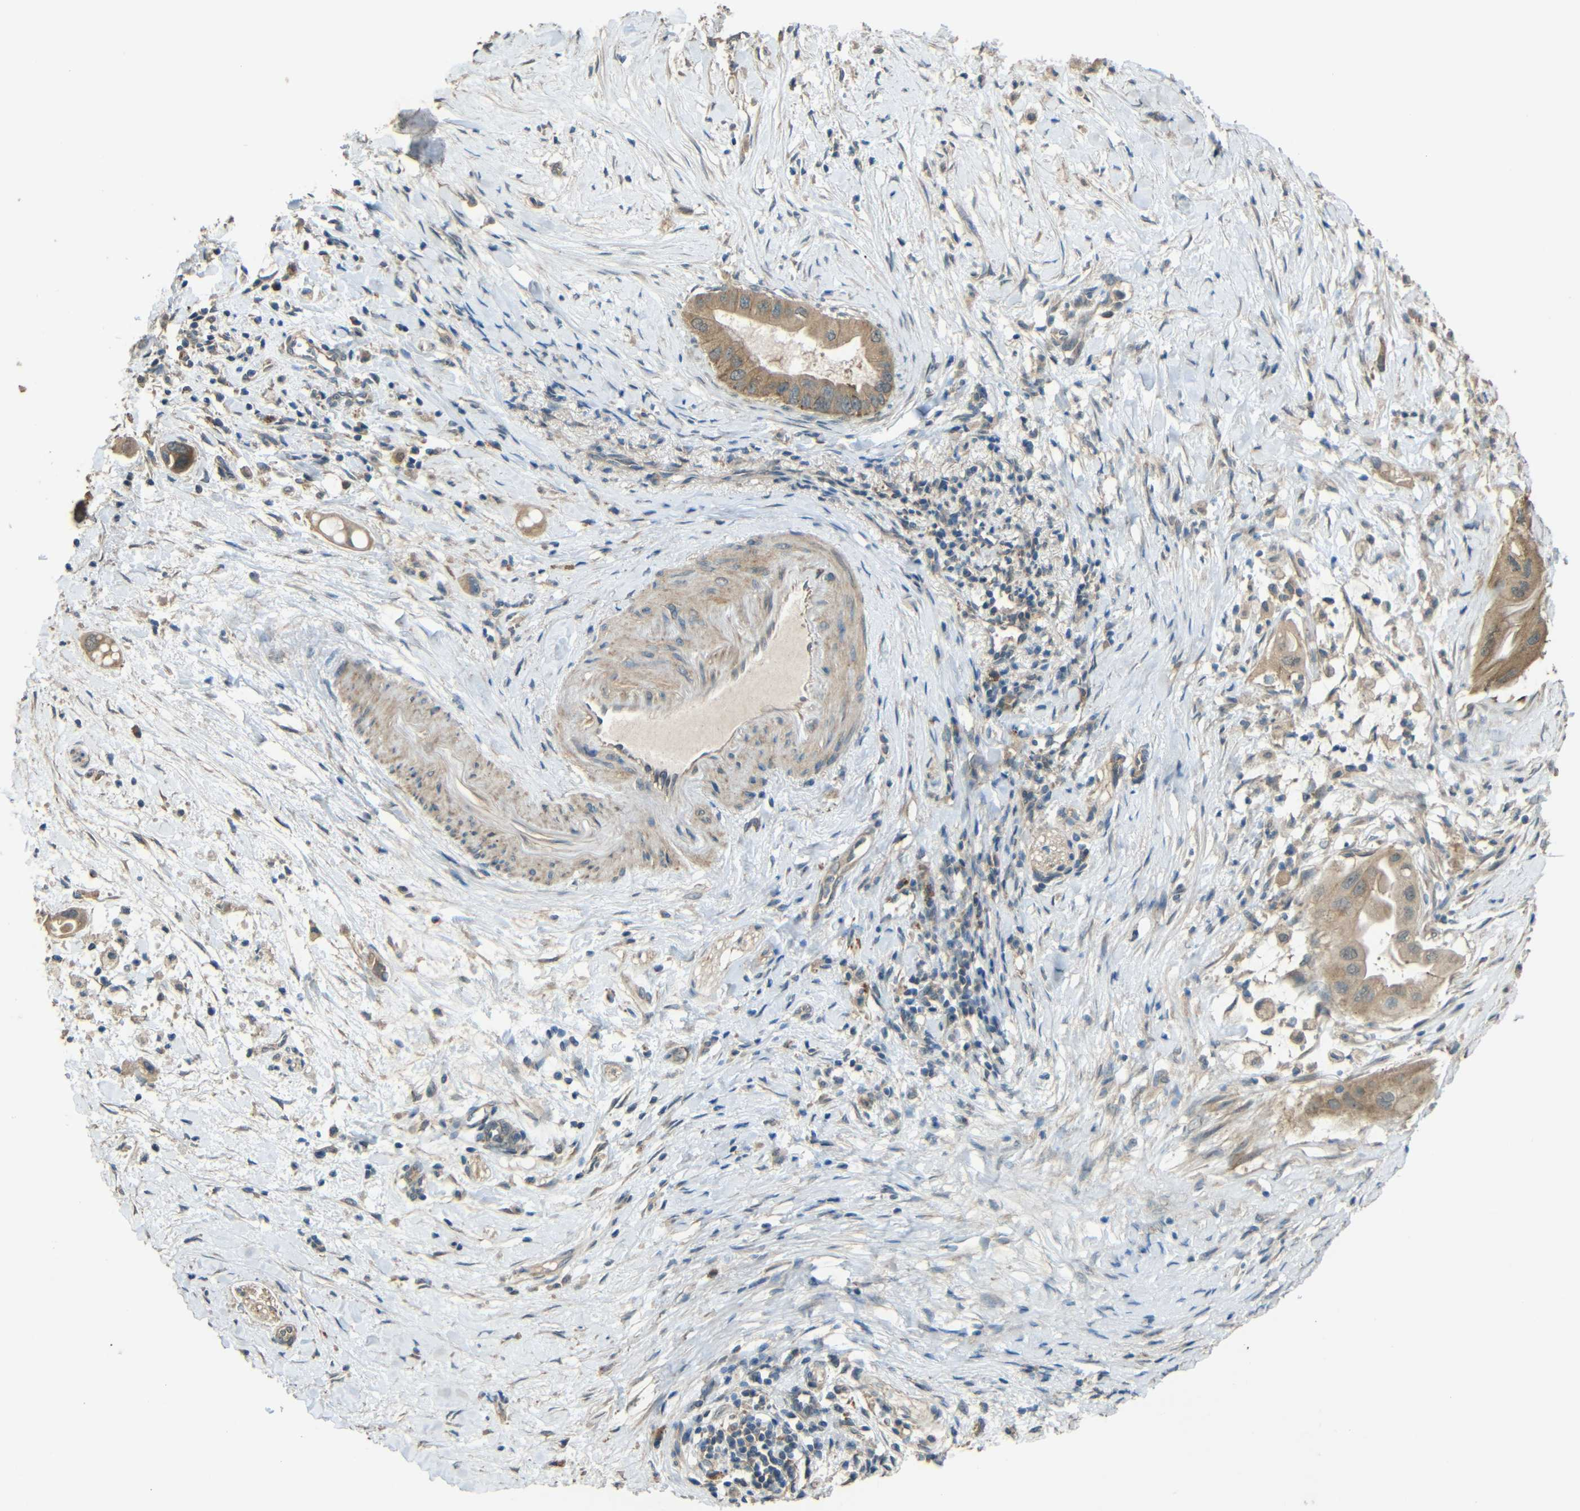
{"staining": {"intensity": "moderate", "quantity": ">75%", "location": "cytoplasmic/membranous"}, "tissue": "pancreatic cancer", "cell_type": "Tumor cells", "image_type": "cancer", "snomed": [{"axis": "morphology", "description": "Adenocarcinoma, NOS"}, {"axis": "topography", "description": "Pancreas"}], "caption": "An immunohistochemistry (IHC) micrograph of neoplastic tissue is shown. Protein staining in brown shows moderate cytoplasmic/membranous positivity in pancreatic cancer (adenocarcinoma) within tumor cells.", "gene": "ACACA", "patient": {"sex": "male", "age": 55}}